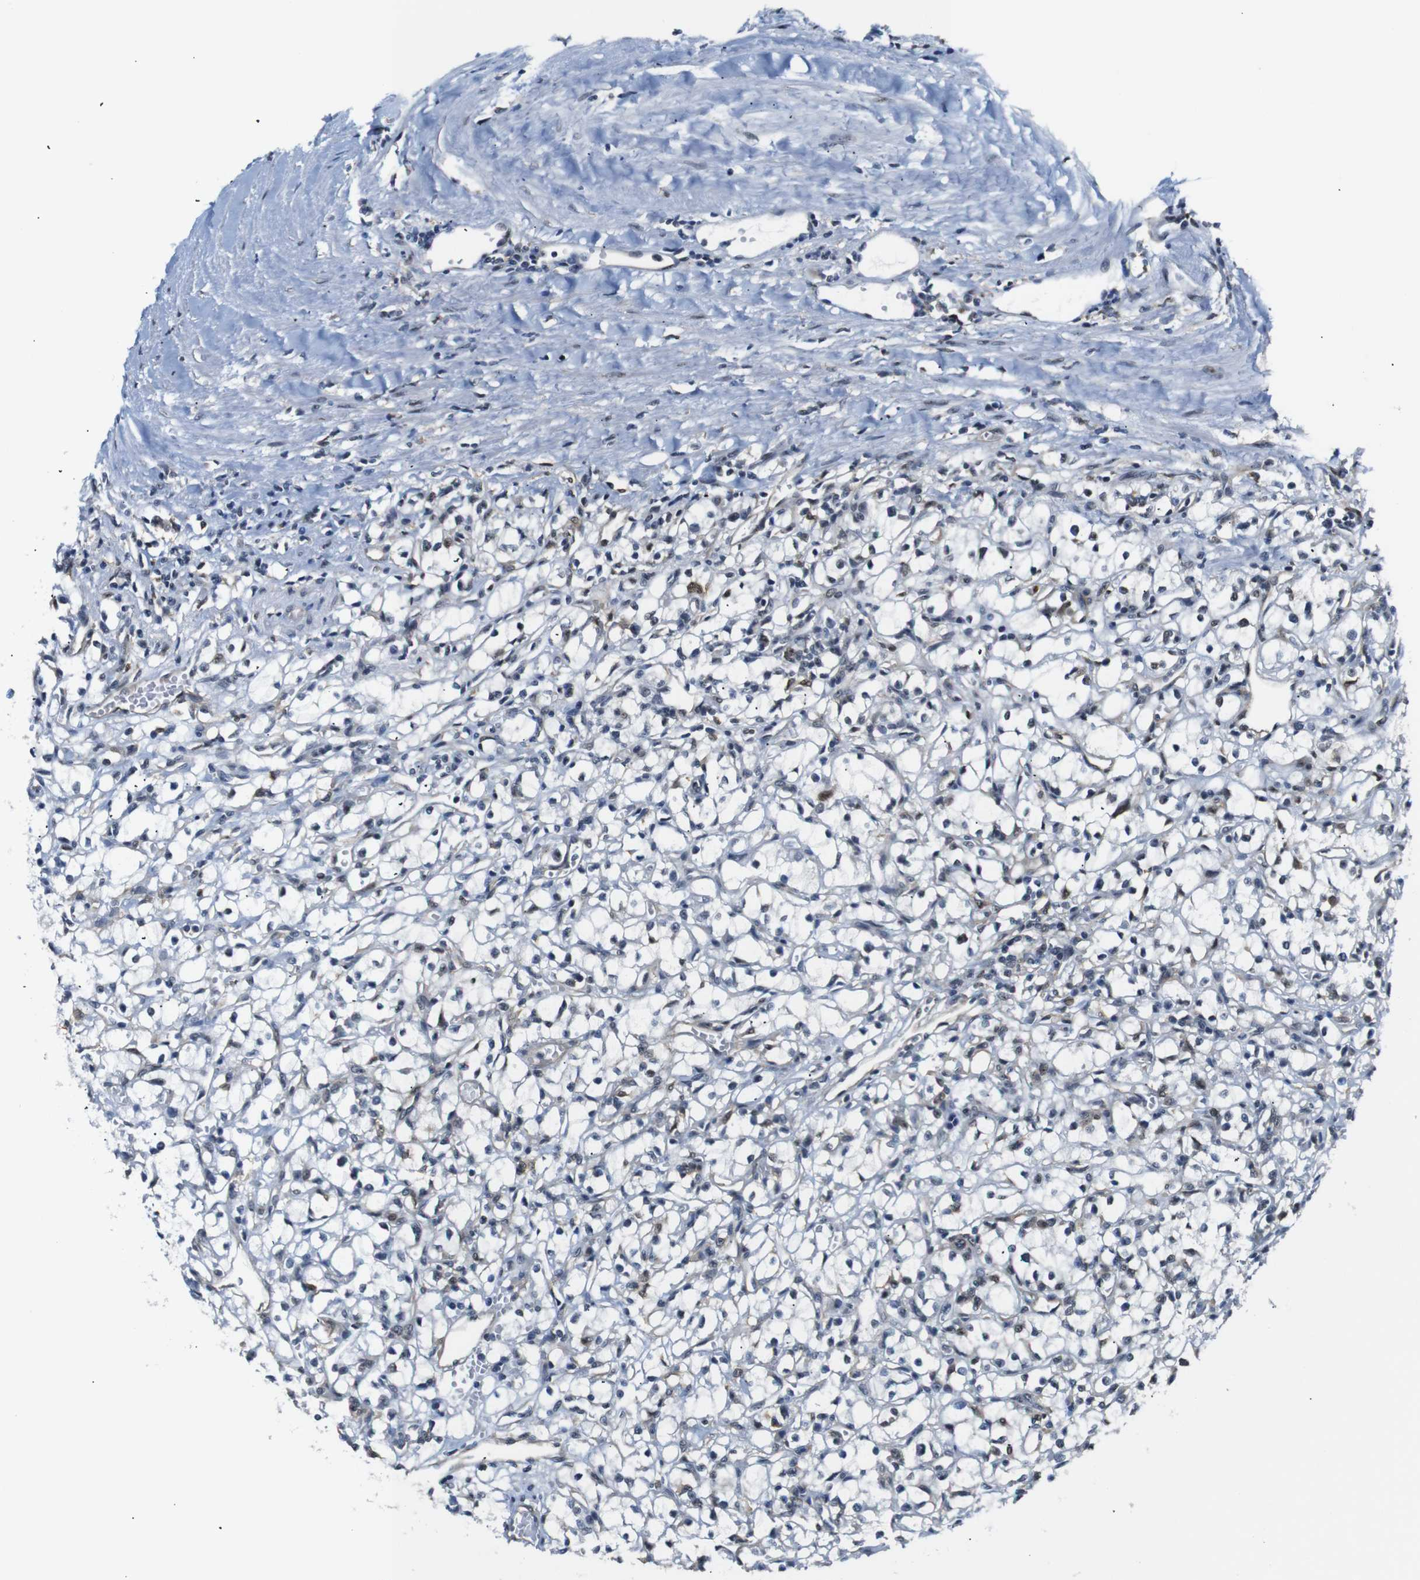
{"staining": {"intensity": "weak", "quantity": "<25%", "location": "nuclear"}, "tissue": "renal cancer", "cell_type": "Tumor cells", "image_type": "cancer", "snomed": [{"axis": "morphology", "description": "Adenocarcinoma, NOS"}, {"axis": "topography", "description": "Kidney"}], "caption": "This is a image of immunohistochemistry staining of renal cancer (adenocarcinoma), which shows no staining in tumor cells.", "gene": "PARN", "patient": {"sex": "male", "age": 56}}